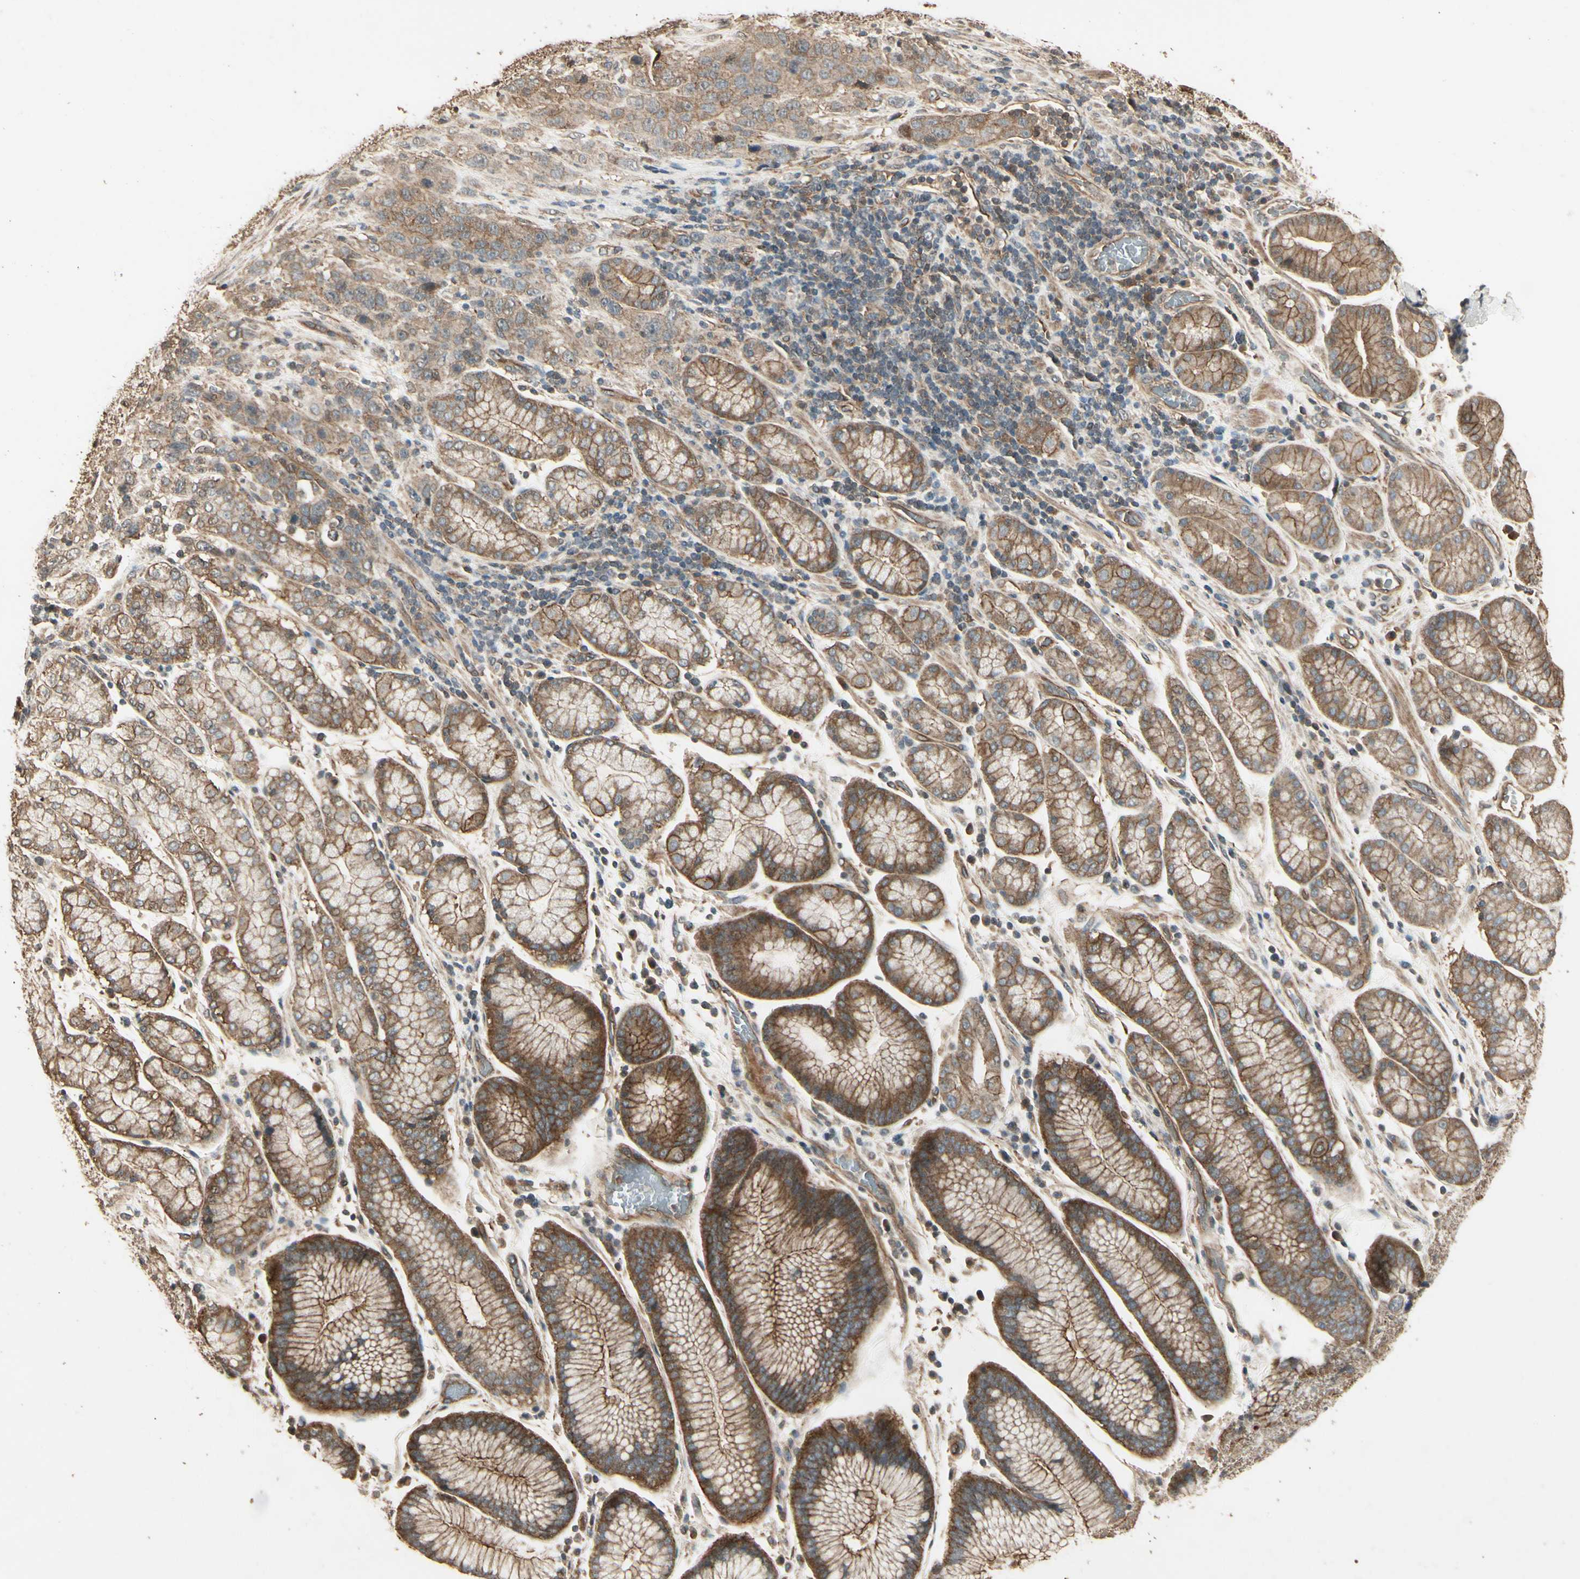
{"staining": {"intensity": "moderate", "quantity": ">75%", "location": "cytoplasmic/membranous"}, "tissue": "stomach cancer", "cell_type": "Tumor cells", "image_type": "cancer", "snomed": [{"axis": "morphology", "description": "Normal tissue, NOS"}, {"axis": "morphology", "description": "Adenocarcinoma, NOS"}, {"axis": "topography", "description": "Stomach"}], "caption": "Adenocarcinoma (stomach) tissue reveals moderate cytoplasmic/membranous expression in approximately >75% of tumor cells, visualized by immunohistochemistry.", "gene": "RNF180", "patient": {"sex": "male", "age": 48}}